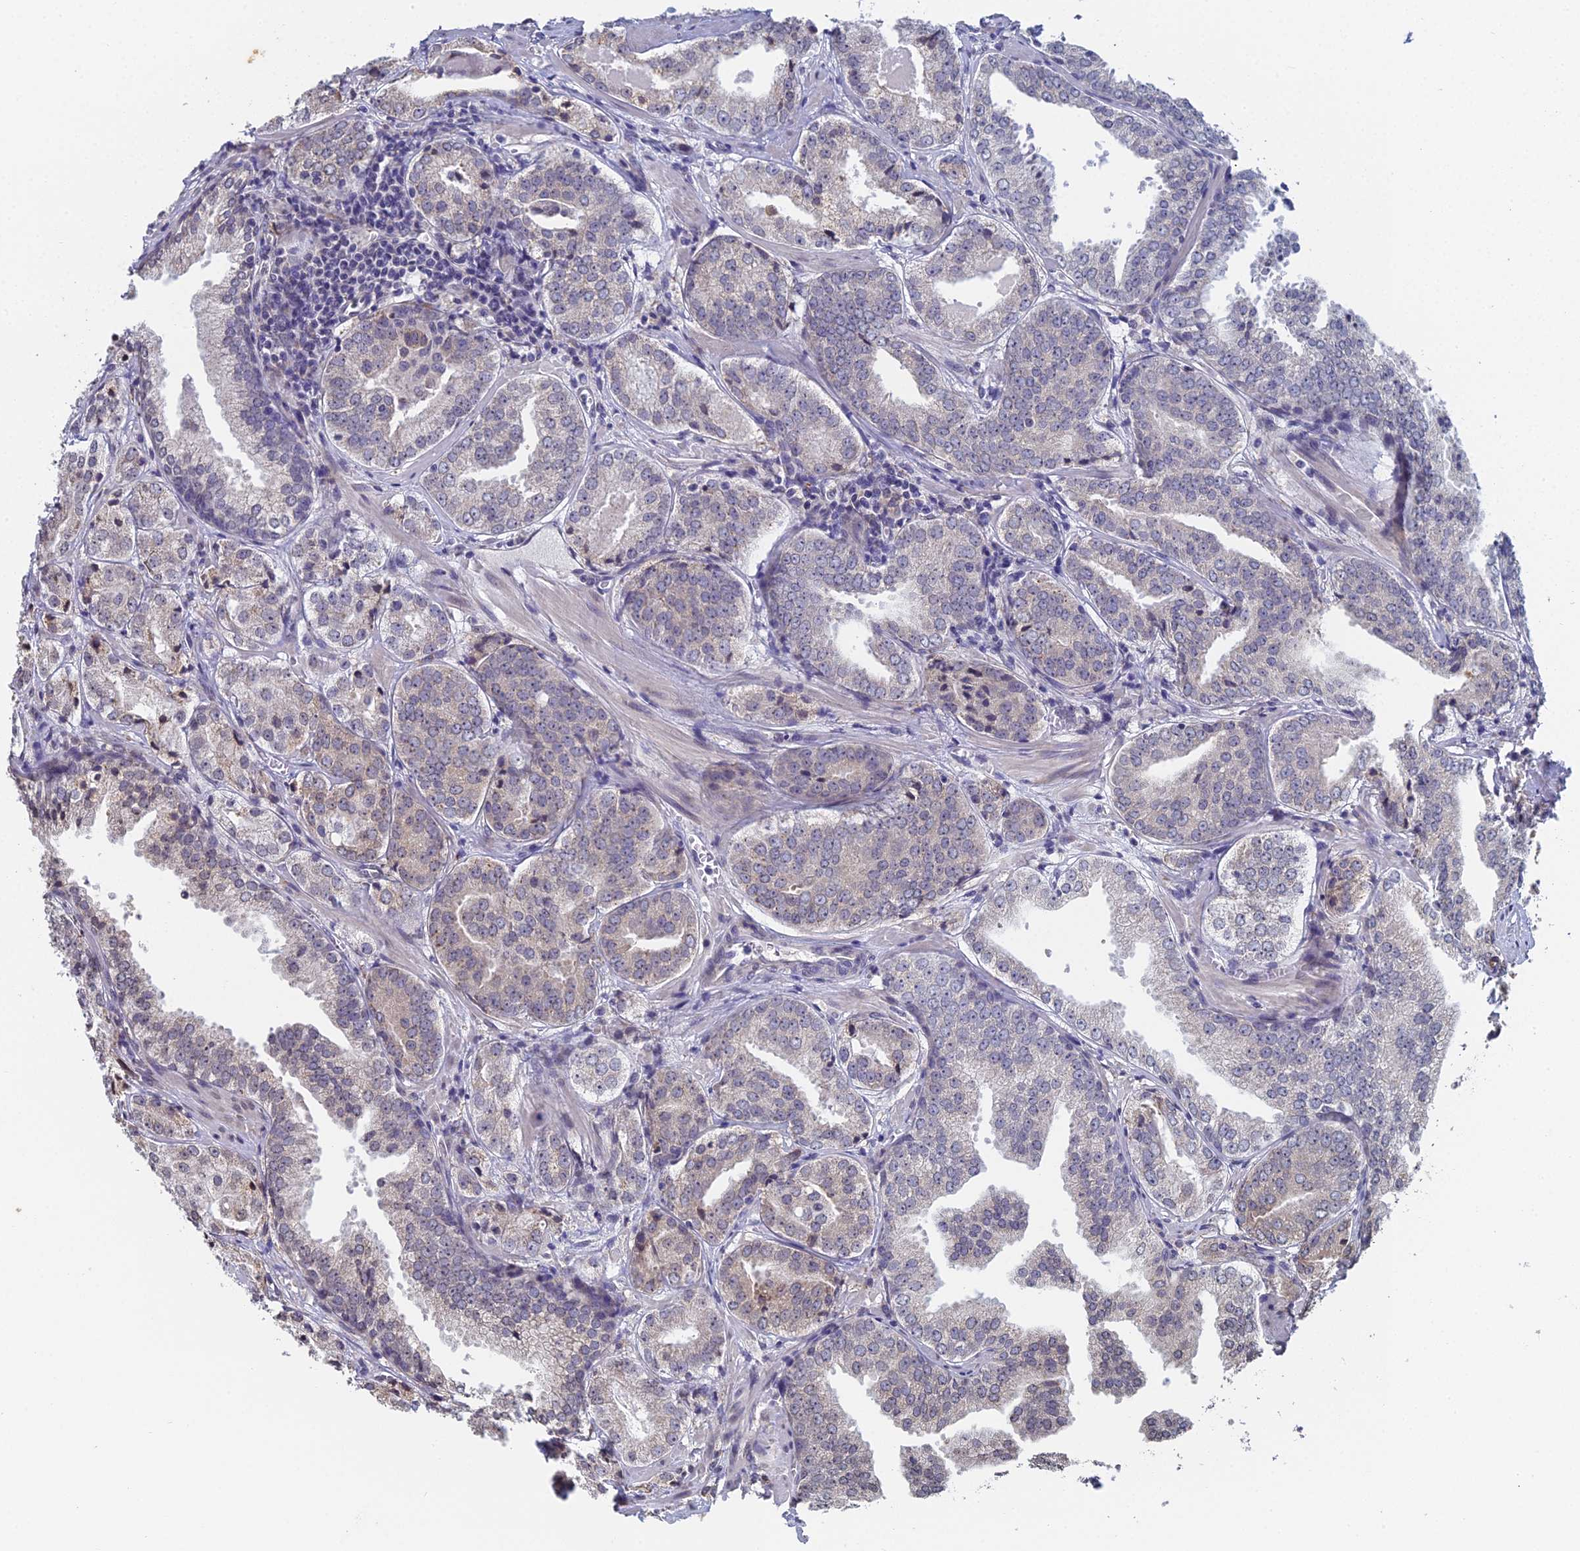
{"staining": {"intensity": "weak", "quantity": "<25%", "location": "cytoplasmic/membranous"}, "tissue": "prostate cancer", "cell_type": "Tumor cells", "image_type": "cancer", "snomed": [{"axis": "morphology", "description": "Adenocarcinoma, Low grade"}, {"axis": "topography", "description": "Prostate"}], "caption": "Tumor cells are negative for brown protein staining in prostate cancer (low-grade adenocarcinoma).", "gene": "PRR22", "patient": {"sex": "male", "age": 60}}